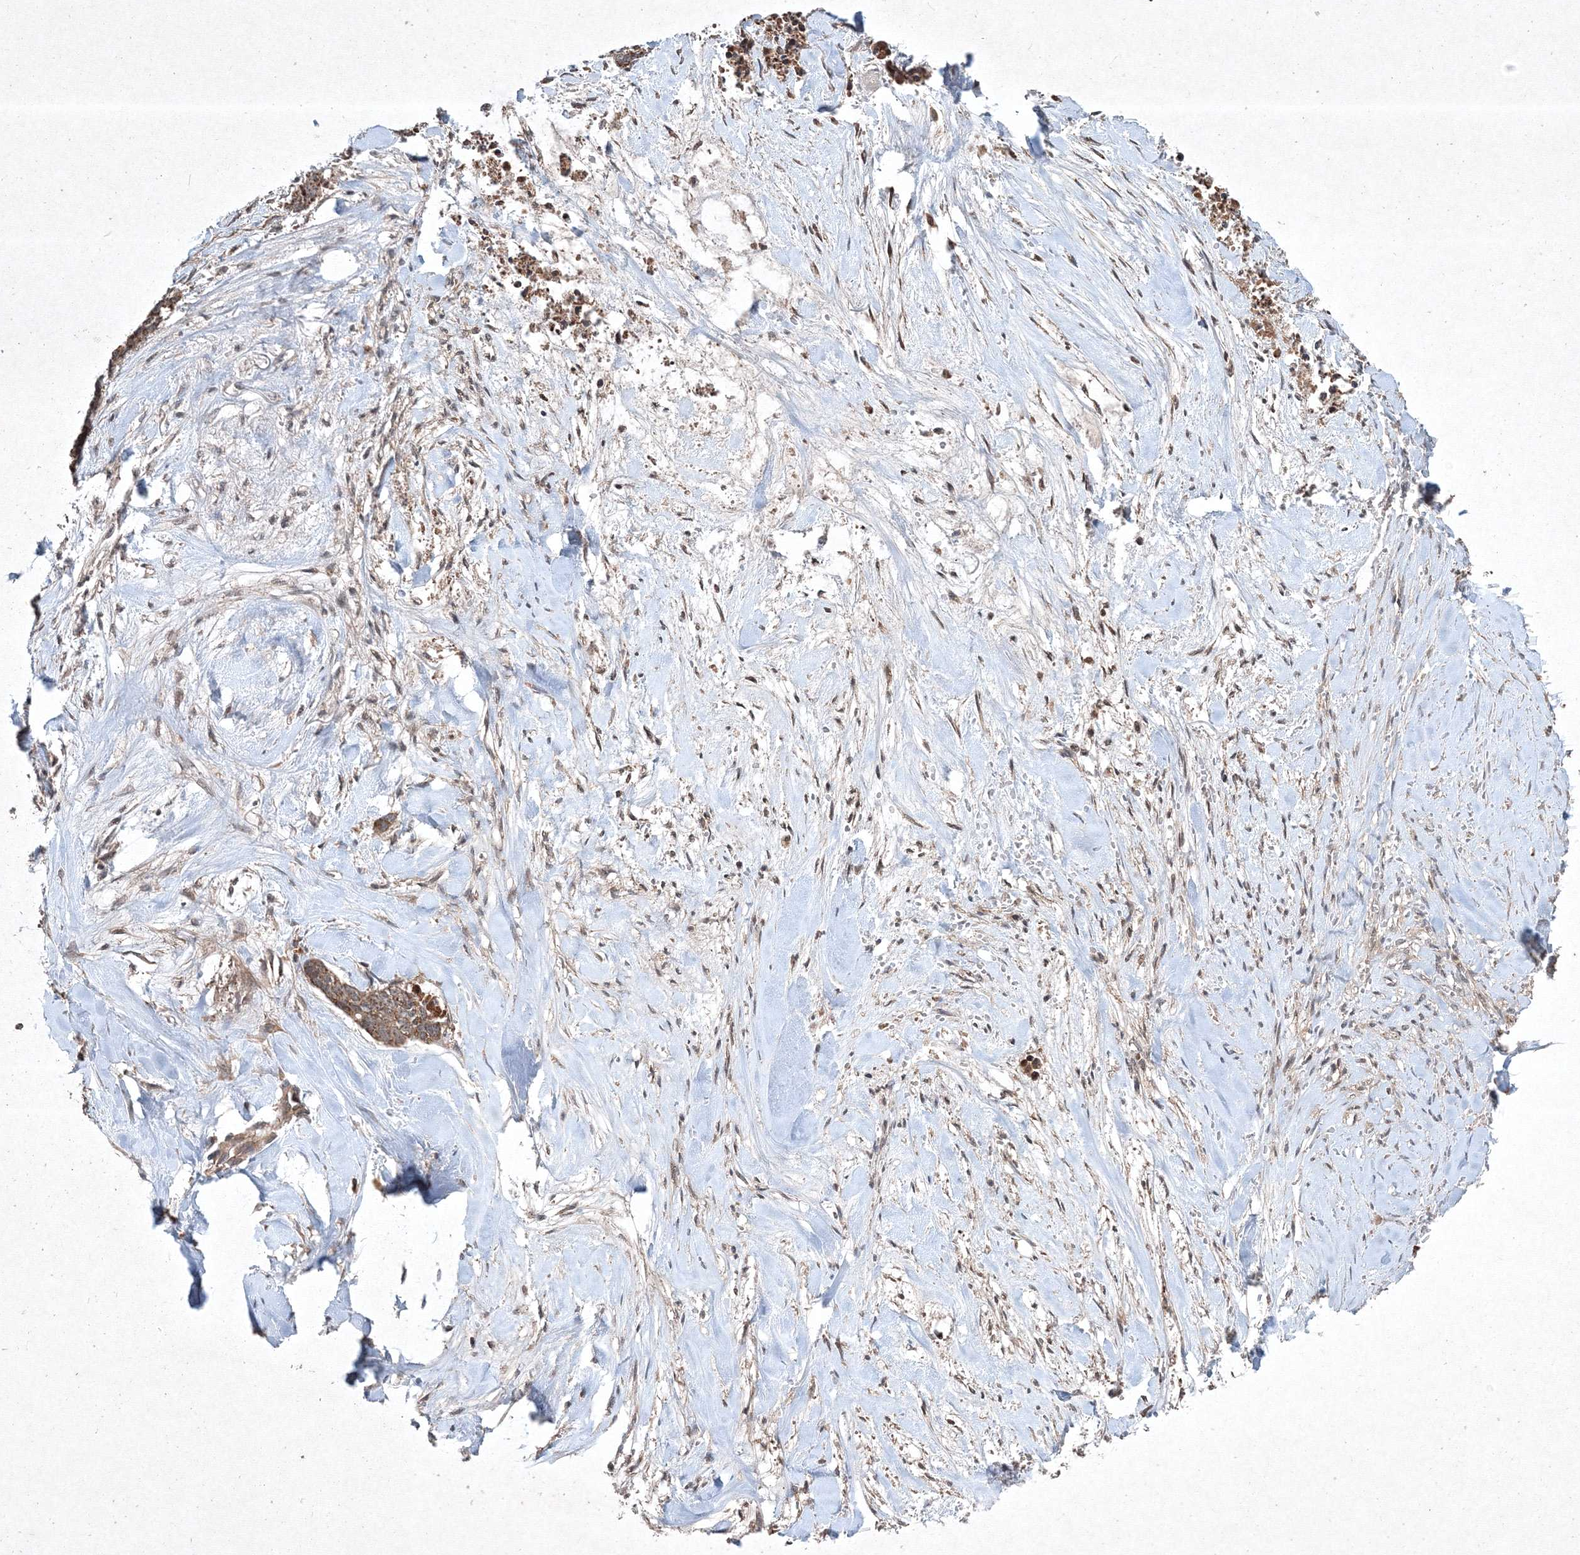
{"staining": {"intensity": "moderate", "quantity": ">75%", "location": "cytoplasmic/membranous"}, "tissue": "skin cancer", "cell_type": "Tumor cells", "image_type": "cancer", "snomed": [{"axis": "morphology", "description": "Basal cell carcinoma"}, {"axis": "topography", "description": "Skin"}], "caption": "IHC histopathology image of human skin cancer (basal cell carcinoma) stained for a protein (brown), which demonstrates medium levels of moderate cytoplasmic/membranous expression in approximately >75% of tumor cells.", "gene": "PLTP", "patient": {"sex": "female", "age": 64}}